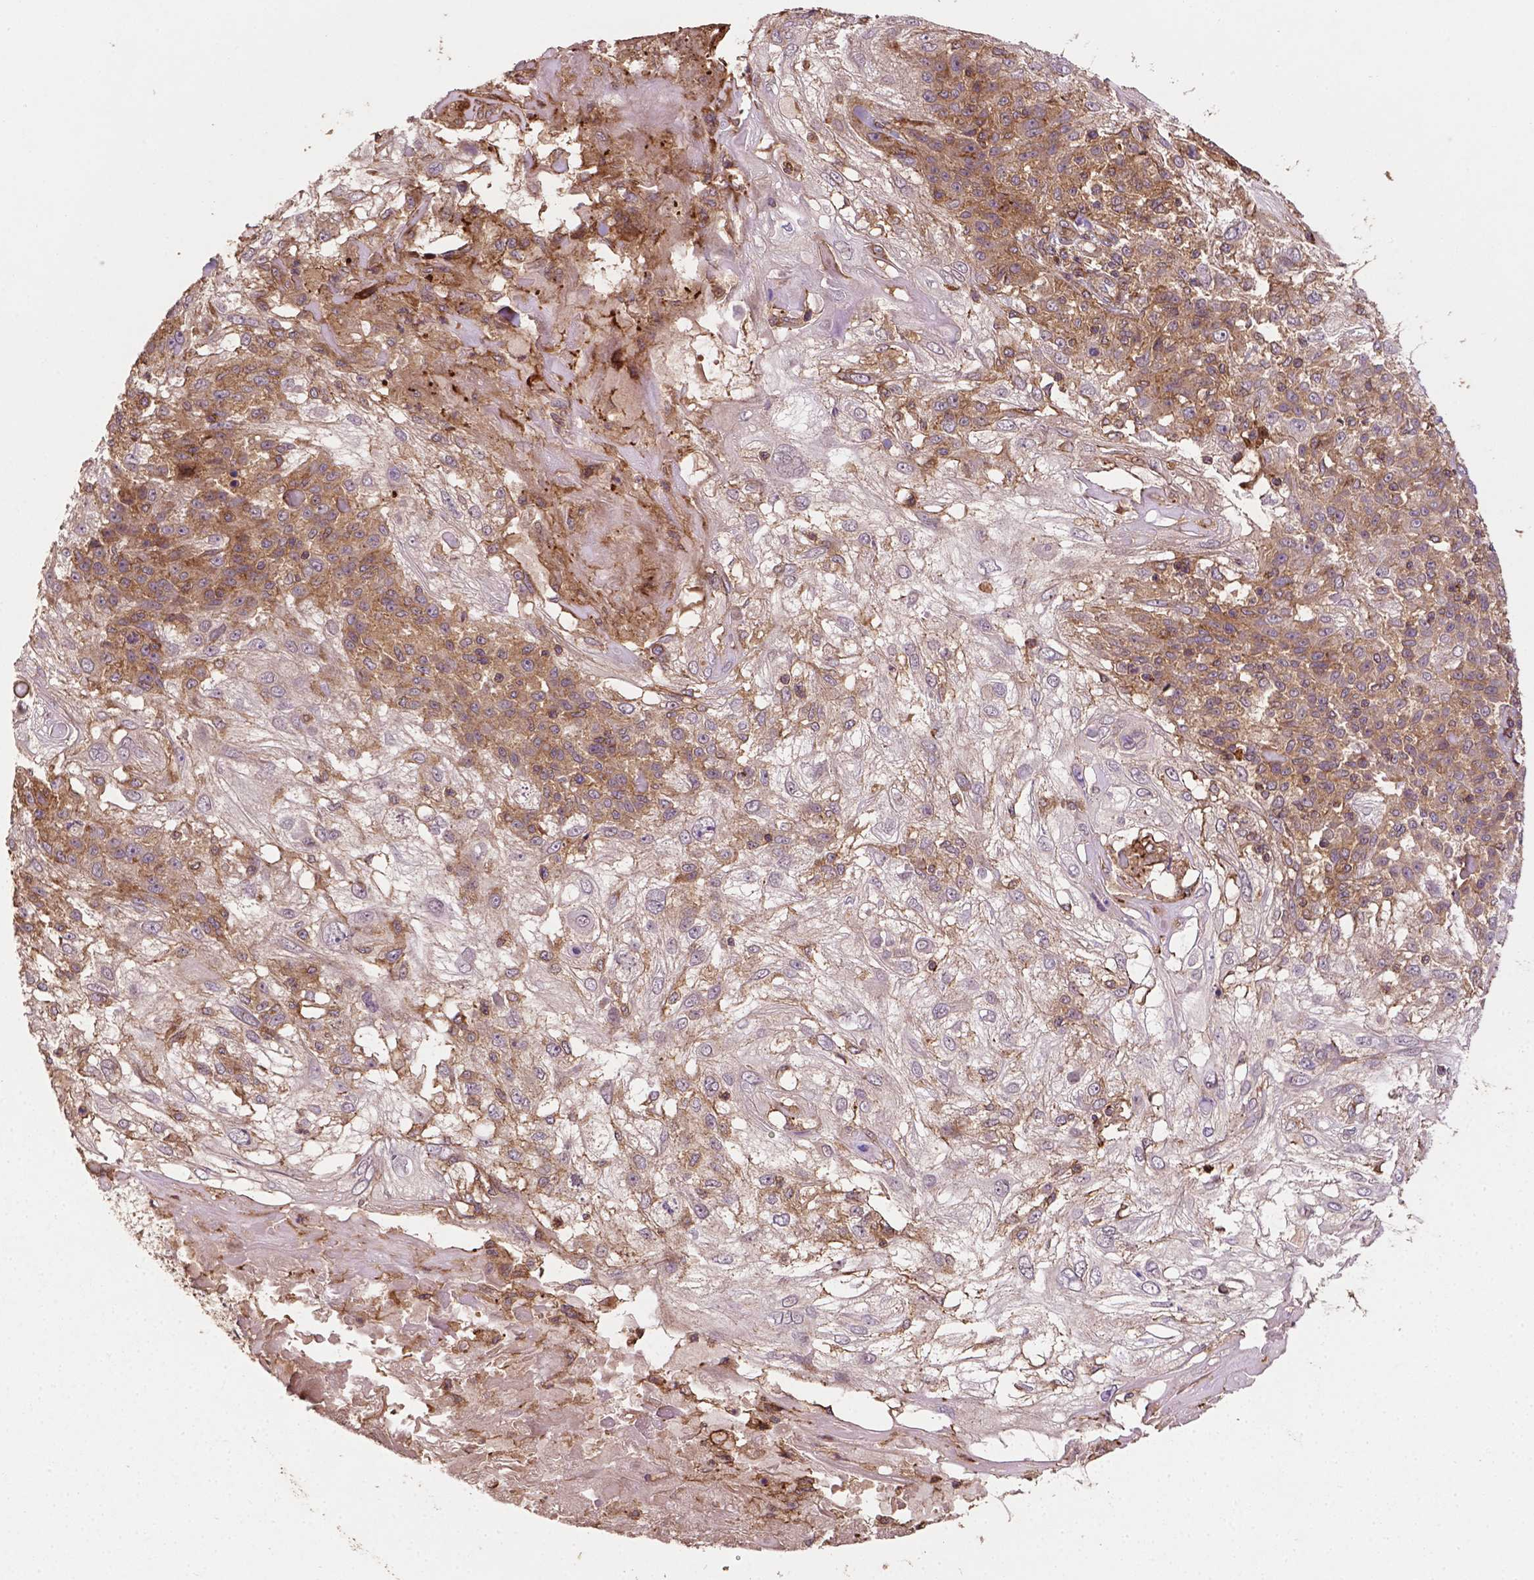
{"staining": {"intensity": "moderate", "quantity": "25%-75%", "location": "cytoplasmic/membranous"}, "tissue": "skin cancer", "cell_type": "Tumor cells", "image_type": "cancer", "snomed": [{"axis": "morphology", "description": "Normal tissue, NOS"}, {"axis": "morphology", "description": "Squamous cell carcinoma, NOS"}, {"axis": "topography", "description": "Skin"}], "caption": "Protein staining by immunohistochemistry (IHC) demonstrates moderate cytoplasmic/membranous expression in approximately 25%-75% of tumor cells in squamous cell carcinoma (skin).", "gene": "ZMYND19", "patient": {"sex": "female", "age": 83}}